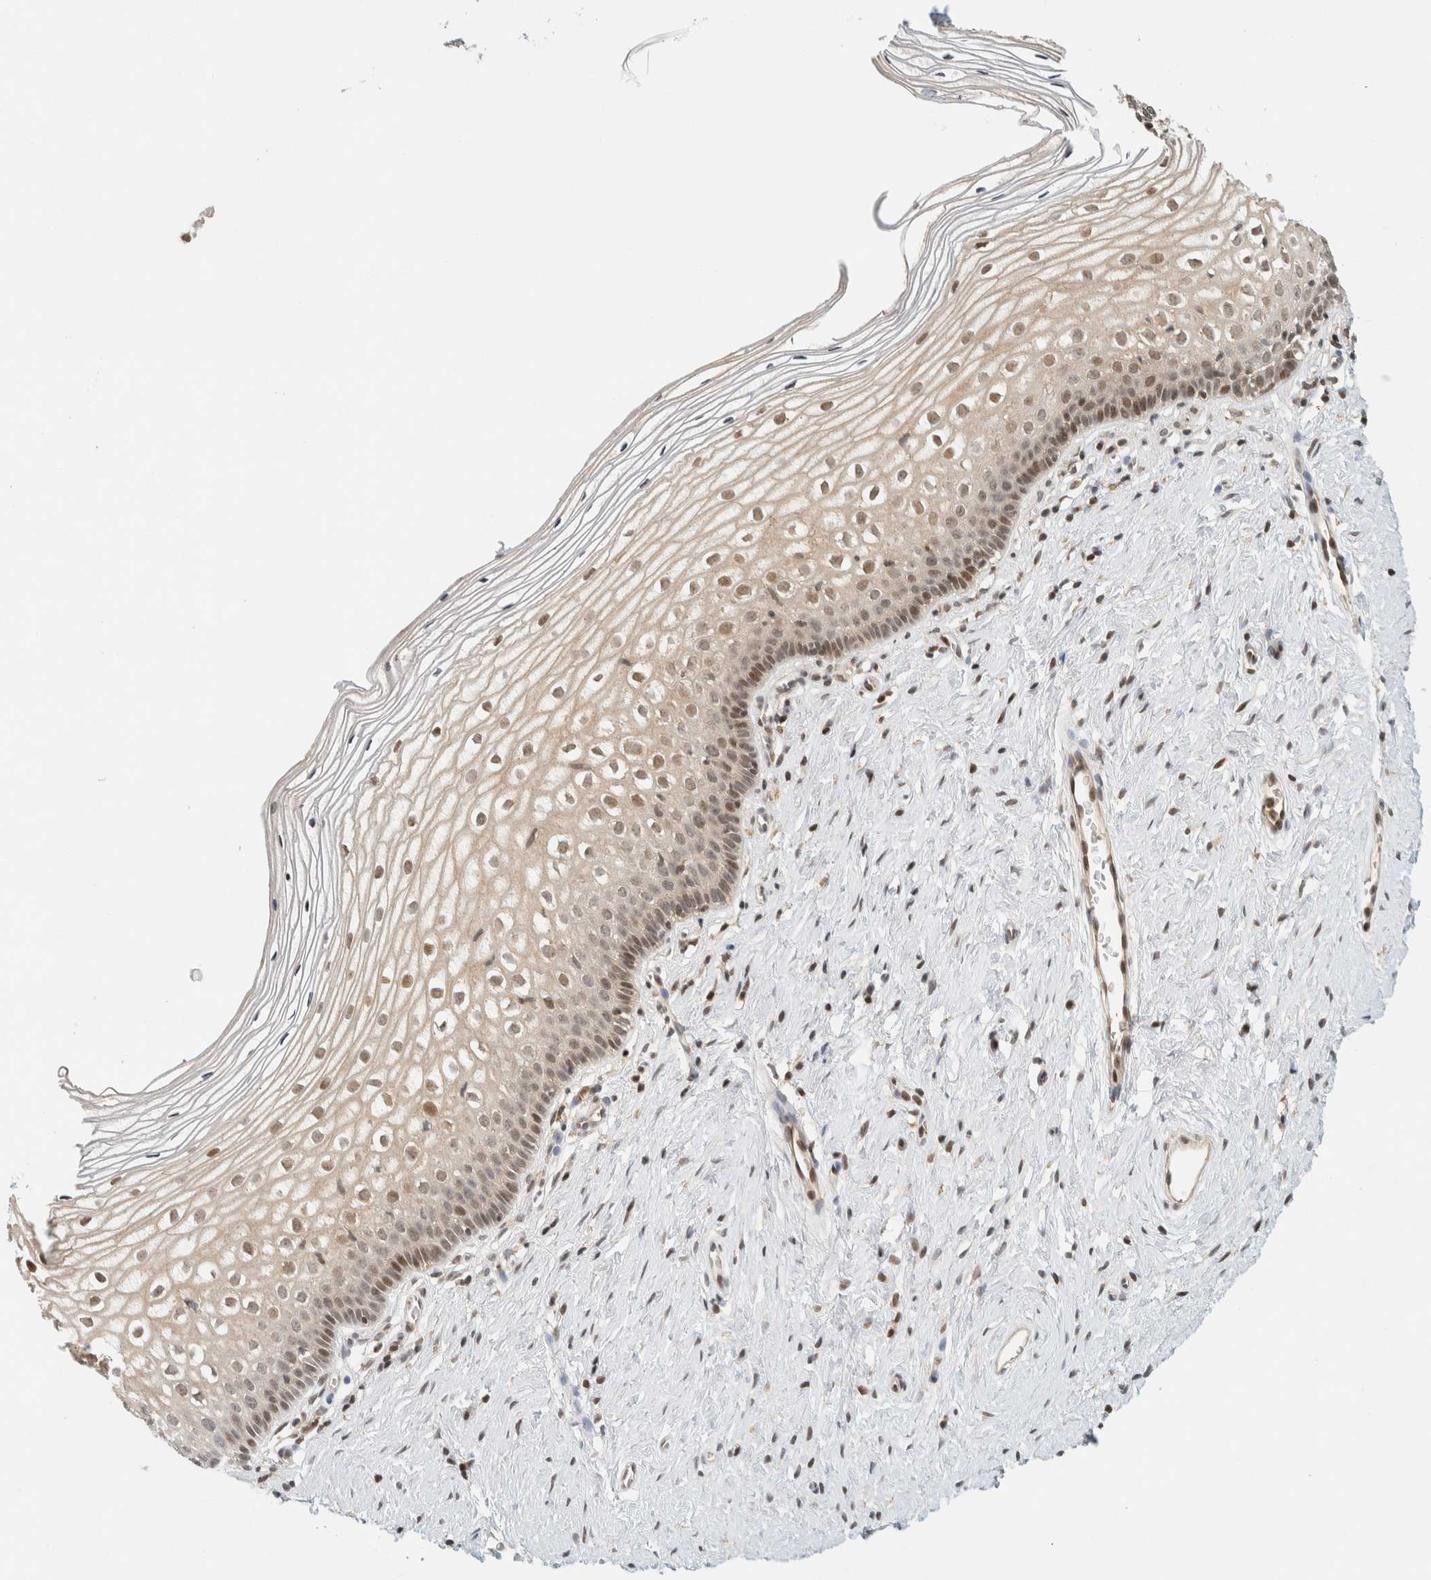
{"staining": {"intensity": "weak", "quantity": ">75%", "location": "cytoplasmic/membranous,nuclear"}, "tissue": "cervix", "cell_type": "Squamous epithelial cells", "image_type": "normal", "snomed": [{"axis": "morphology", "description": "Normal tissue, NOS"}, {"axis": "topography", "description": "Cervix"}], "caption": "Benign cervix reveals weak cytoplasmic/membranous,nuclear expression in about >75% of squamous epithelial cells.", "gene": "ARFGEF1", "patient": {"sex": "female", "age": 27}}